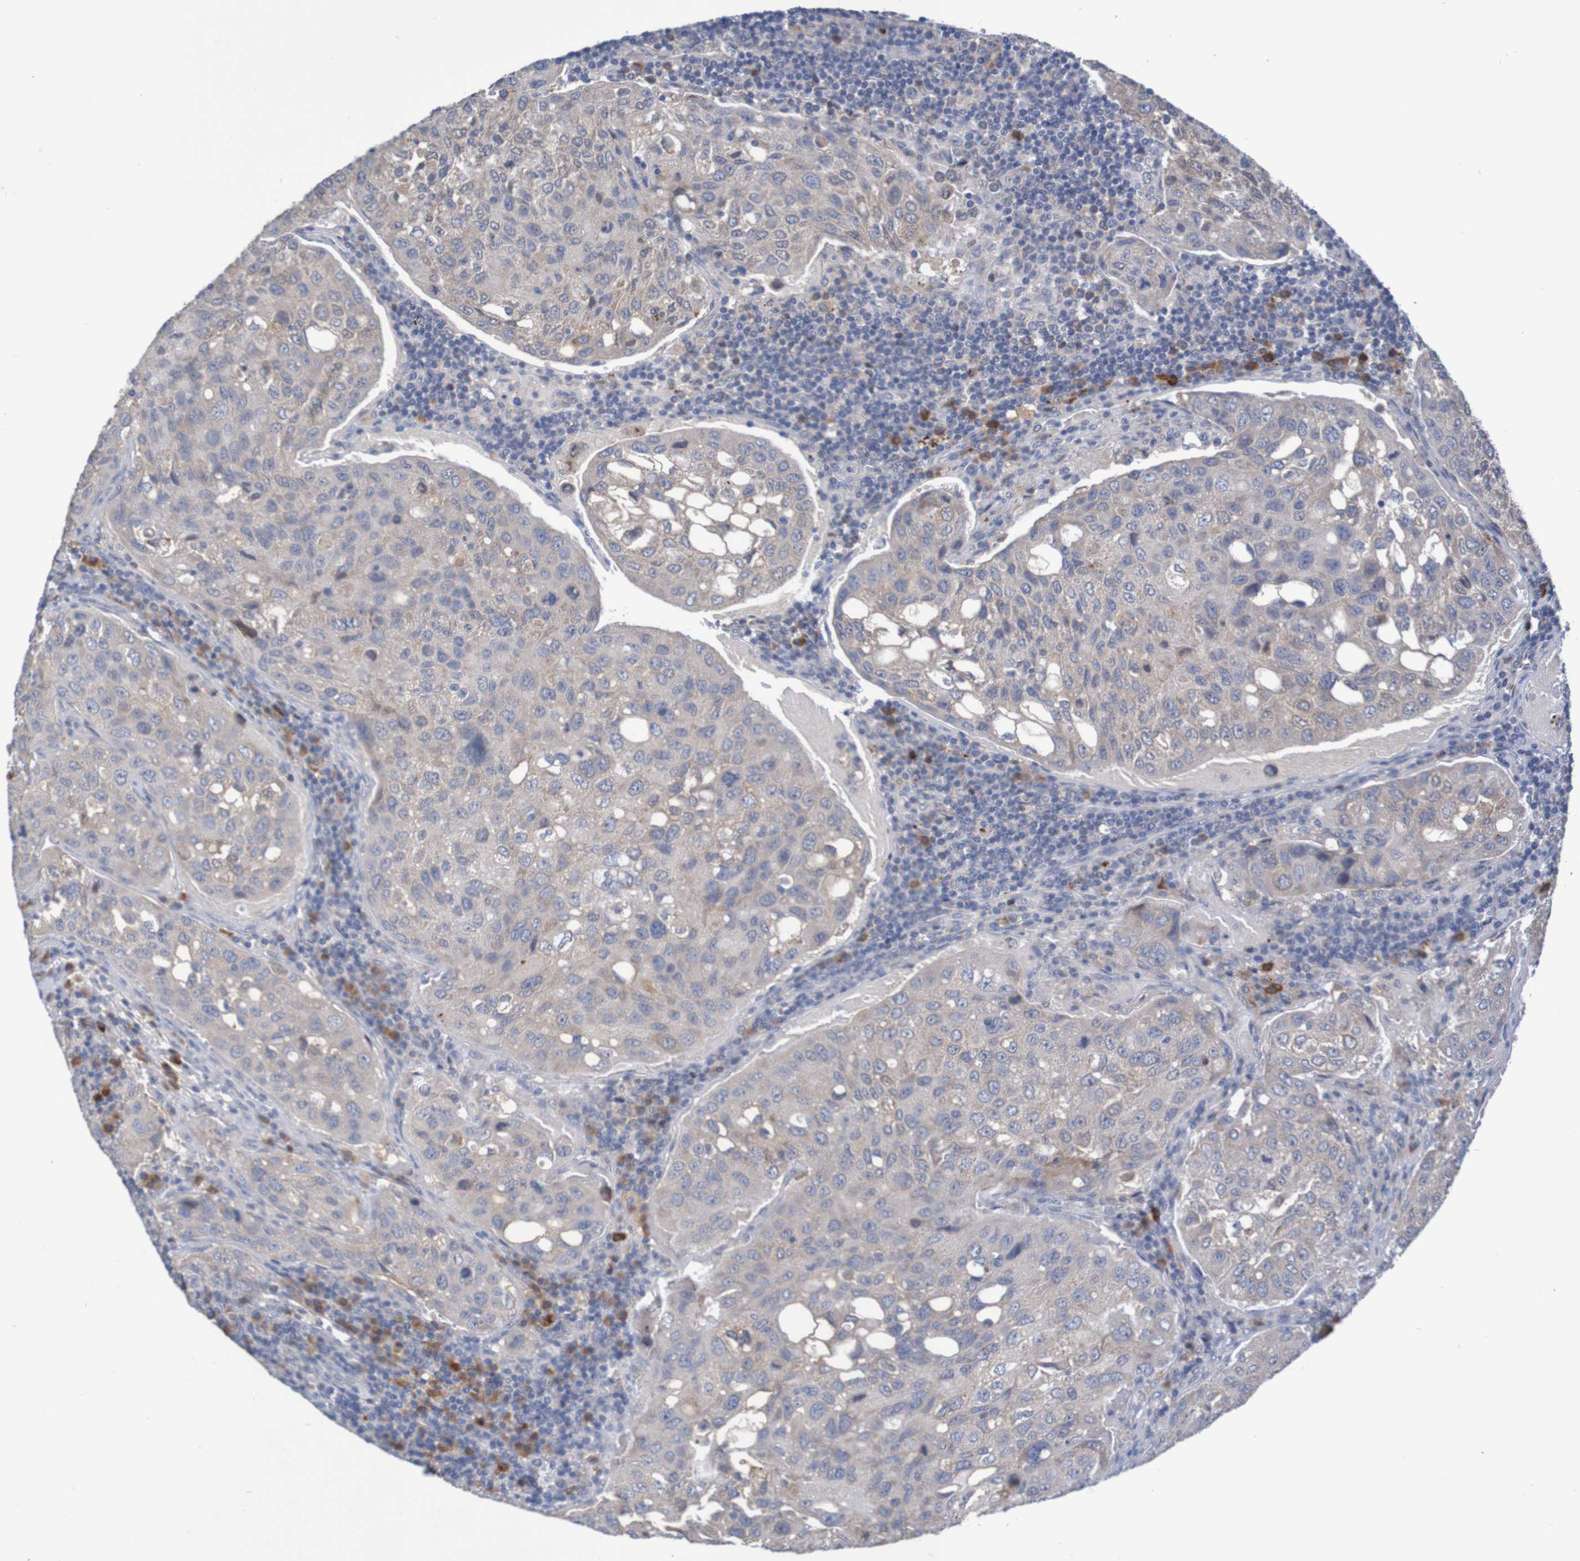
{"staining": {"intensity": "weak", "quantity": "<25%", "location": "cytoplasmic/membranous"}, "tissue": "urothelial cancer", "cell_type": "Tumor cells", "image_type": "cancer", "snomed": [{"axis": "morphology", "description": "Urothelial carcinoma, High grade"}, {"axis": "topography", "description": "Lymph node"}, {"axis": "topography", "description": "Urinary bladder"}], "caption": "This is an immunohistochemistry image of urothelial cancer. There is no positivity in tumor cells.", "gene": "LTA", "patient": {"sex": "male", "age": 51}}